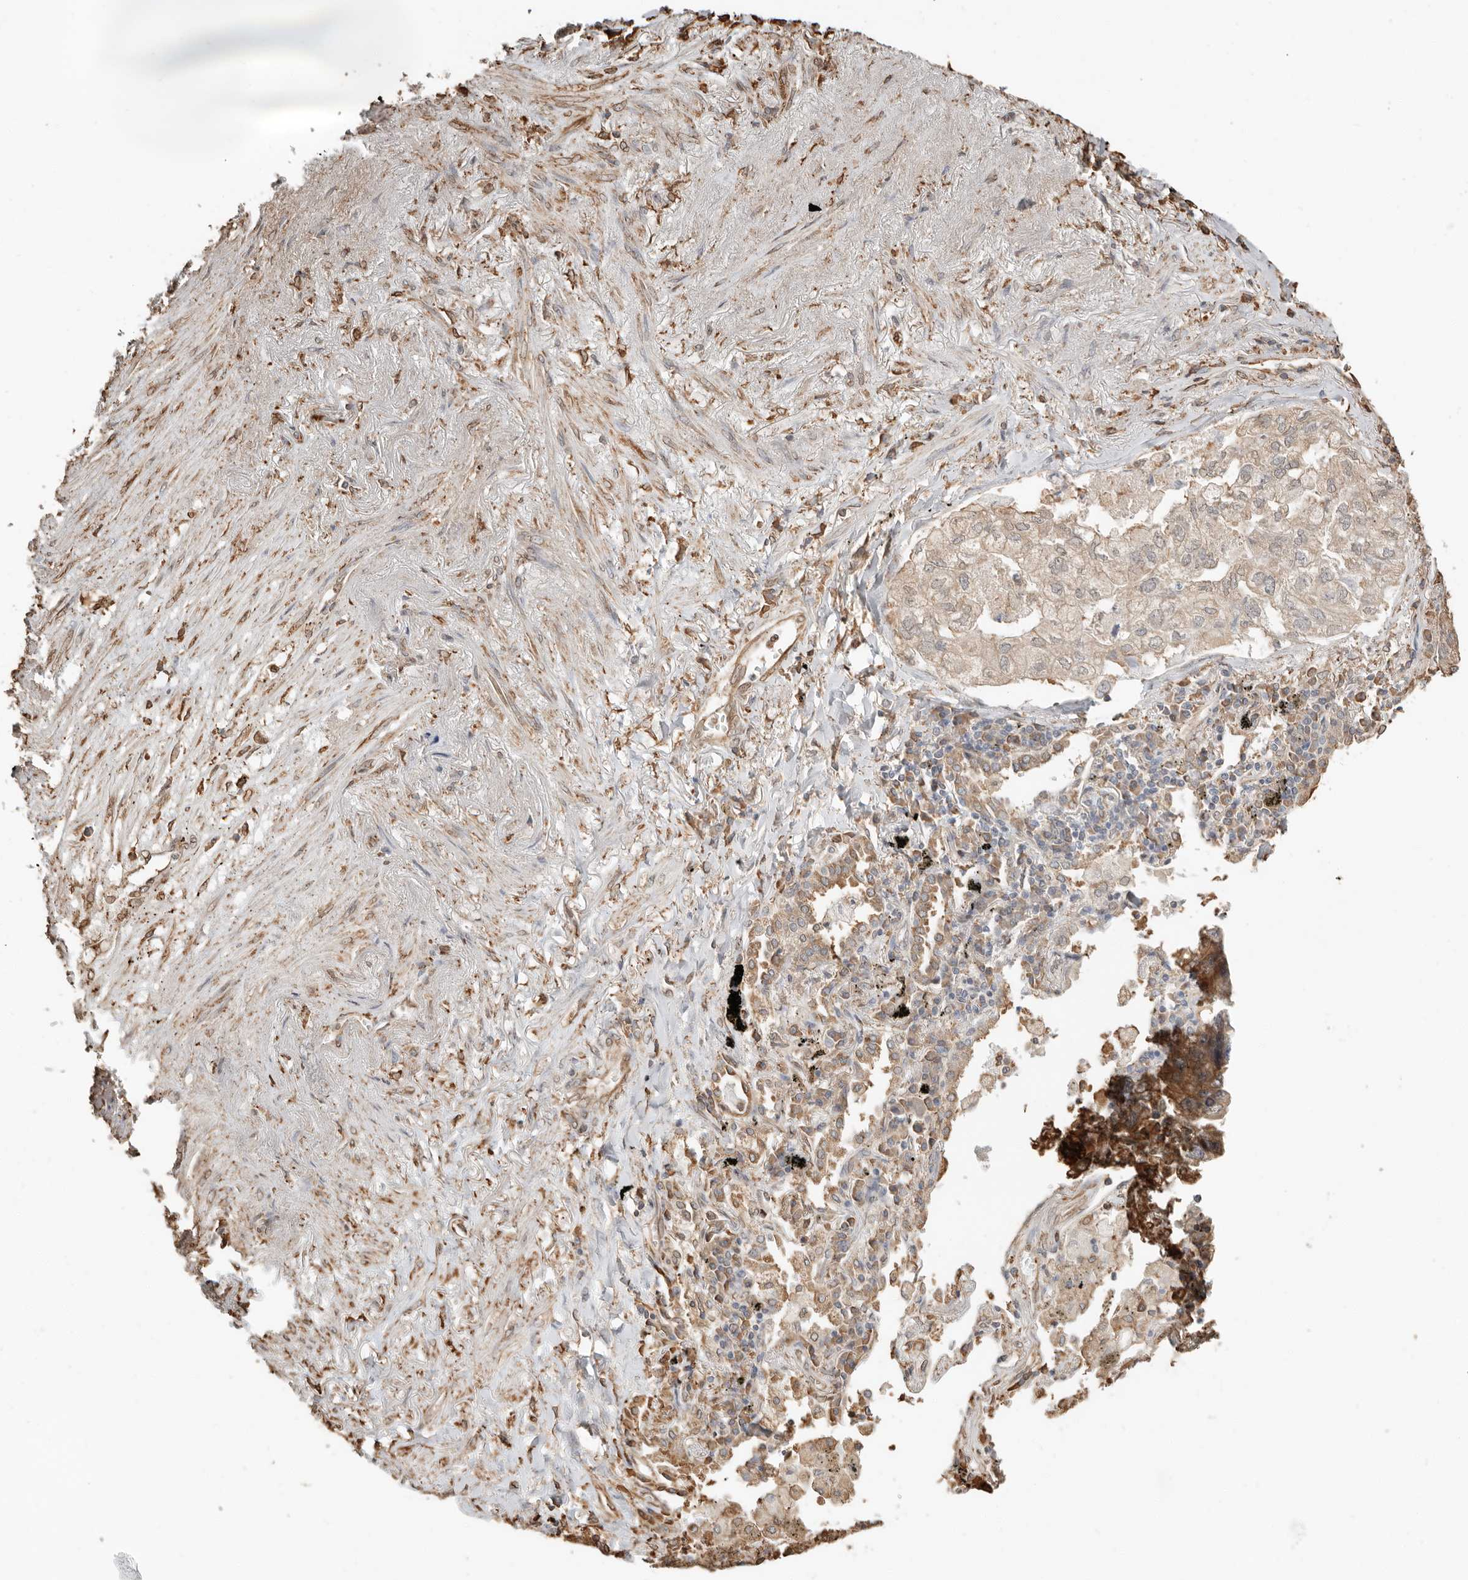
{"staining": {"intensity": "moderate", "quantity": "<25%", "location": "cytoplasmic/membranous"}, "tissue": "lung cancer", "cell_type": "Tumor cells", "image_type": "cancer", "snomed": [{"axis": "morphology", "description": "Adenocarcinoma, NOS"}, {"axis": "topography", "description": "Lung"}], "caption": "There is low levels of moderate cytoplasmic/membranous expression in tumor cells of lung cancer (adenocarcinoma), as demonstrated by immunohistochemical staining (brown color).", "gene": "ARHGEF10L", "patient": {"sex": "male", "age": 65}}